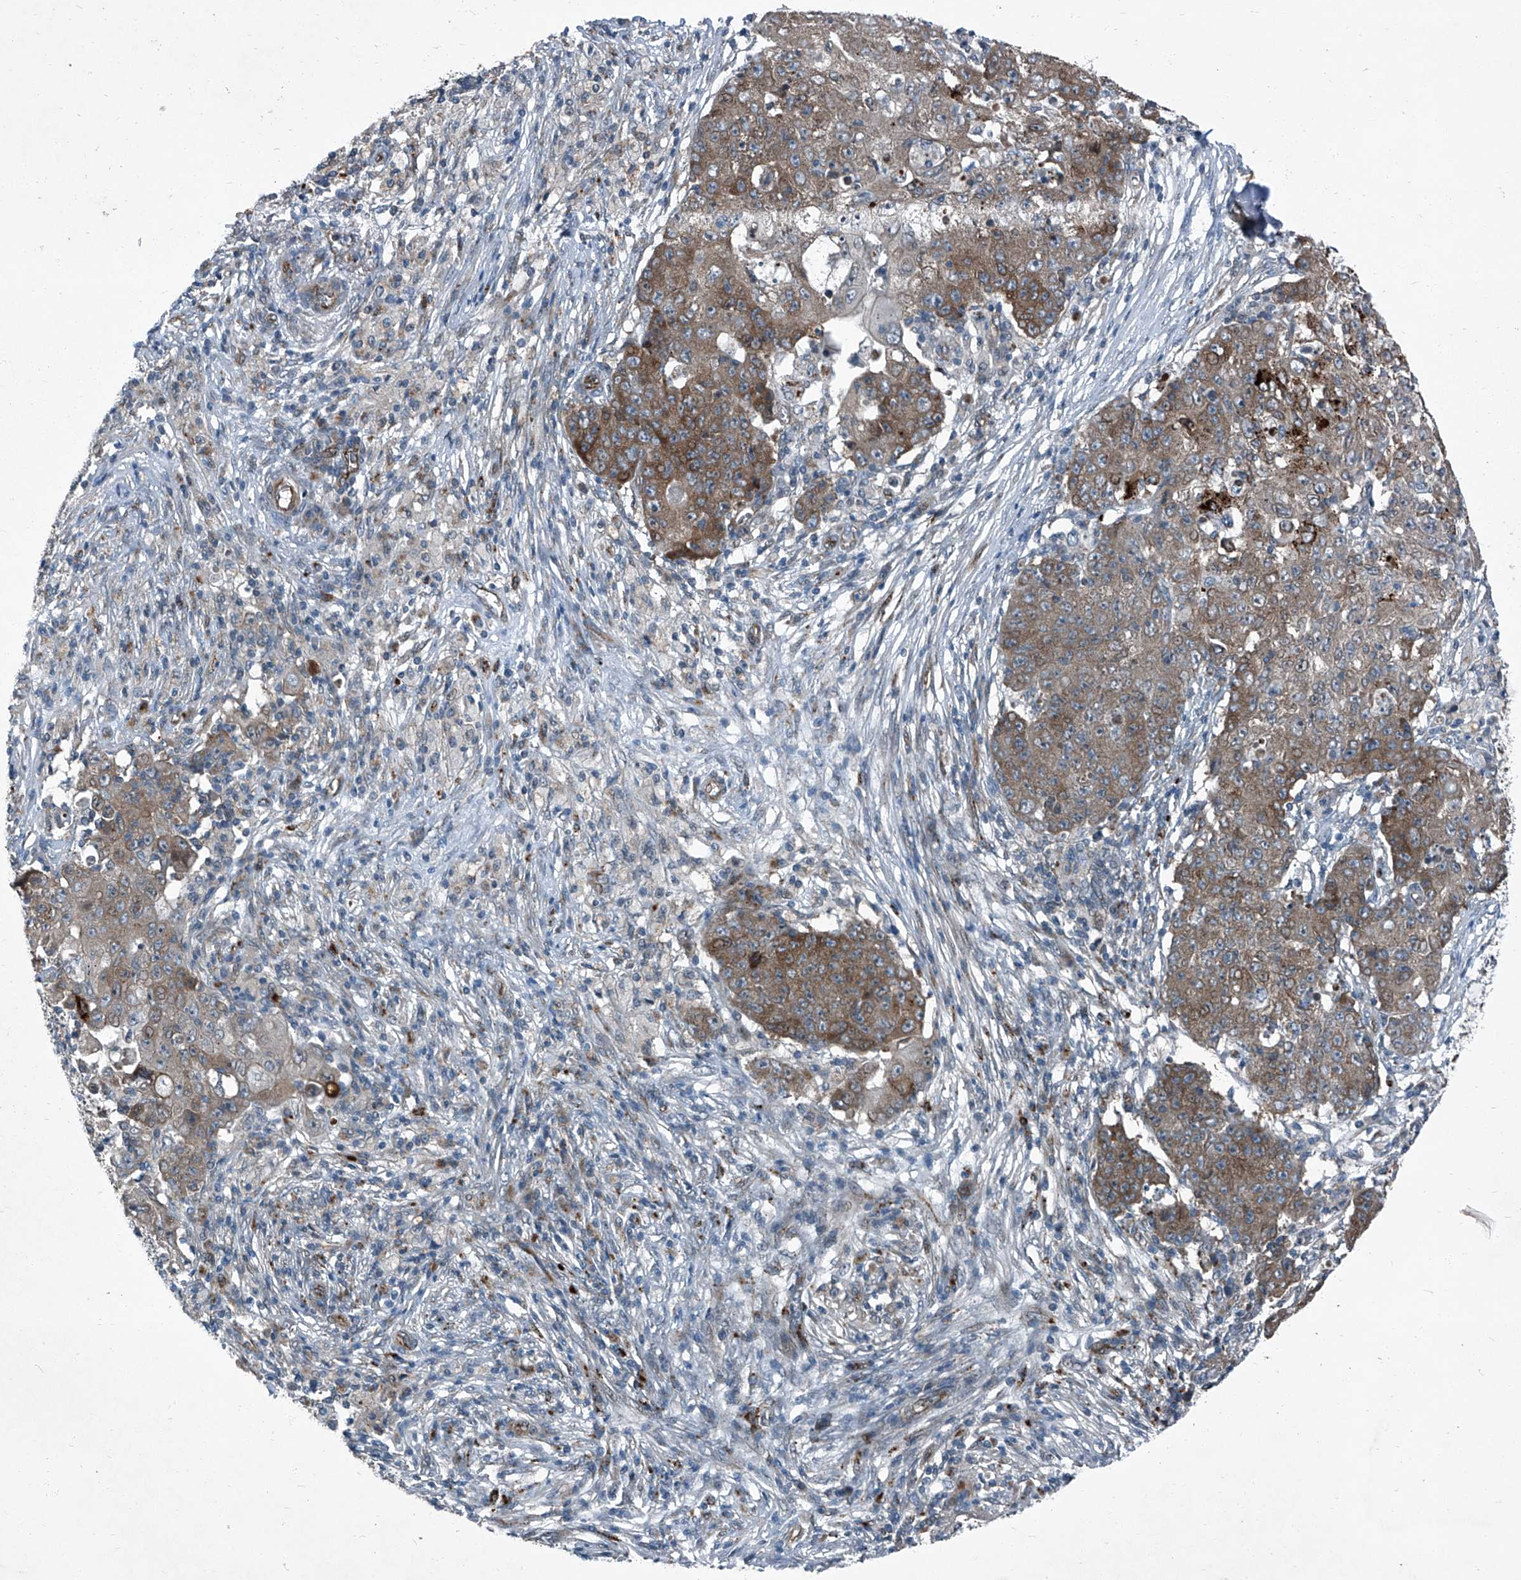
{"staining": {"intensity": "moderate", "quantity": ">75%", "location": "cytoplasmic/membranous"}, "tissue": "ovarian cancer", "cell_type": "Tumor cells", "image_type": "cancer", "snomed": [{"axis": "morphology", "description": "Carcinoma, endometroid"}, {"axis": "topography", "description": "Ovary"}], "caption": "IHC histopathology image of neoplastic tissue: human ovarian cancer stained using immunohistochemistry reveals medium levels of moderate protein expression localized specifically in the cytoplasmic/membranous of tumor cells, appearing as a cytoplasmic/membranous brown color.", "gene": "SENP2", "patient": {"sex": "female", "age": 42}}